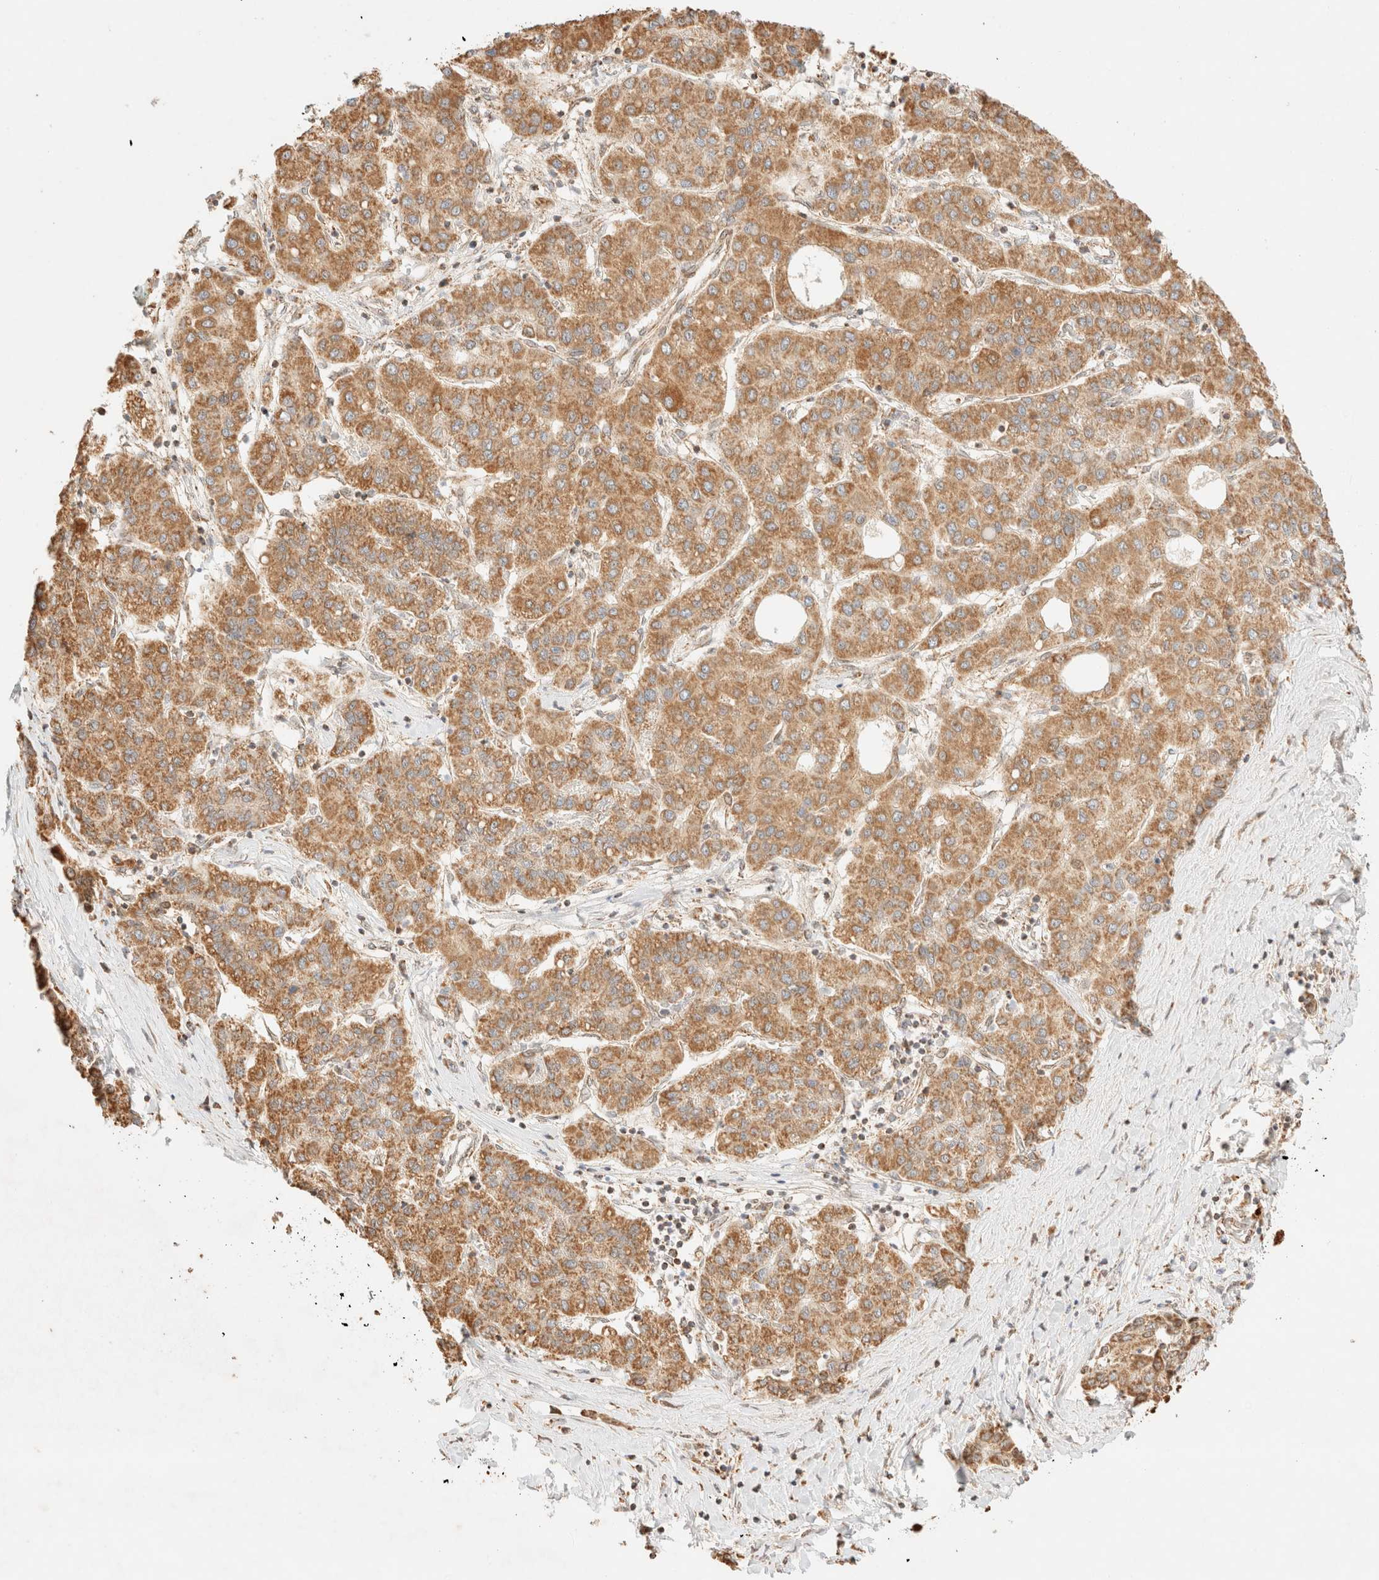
{"staining": {"intensity": "moderate", "quantity": ">75%", "location": "cytoplasmic/membranous"}, "tissue": "liver cancer", "cell_type": "Tumor cells", "image_type": "cancer", "snomed": [{"axis": "morphology", "description": "Carcinoma, Hepatocellular, NOS"}, {"axis": "topography", "description": "Liver"}], "caption": "The immunohistochemical stain shows moderate cytoplasmic/membranous positivity in tumor cells of liver hepatocellular carcinoma tissue.", "gene": "TACO1", "patient": {"sex": "male", "age": 65}}